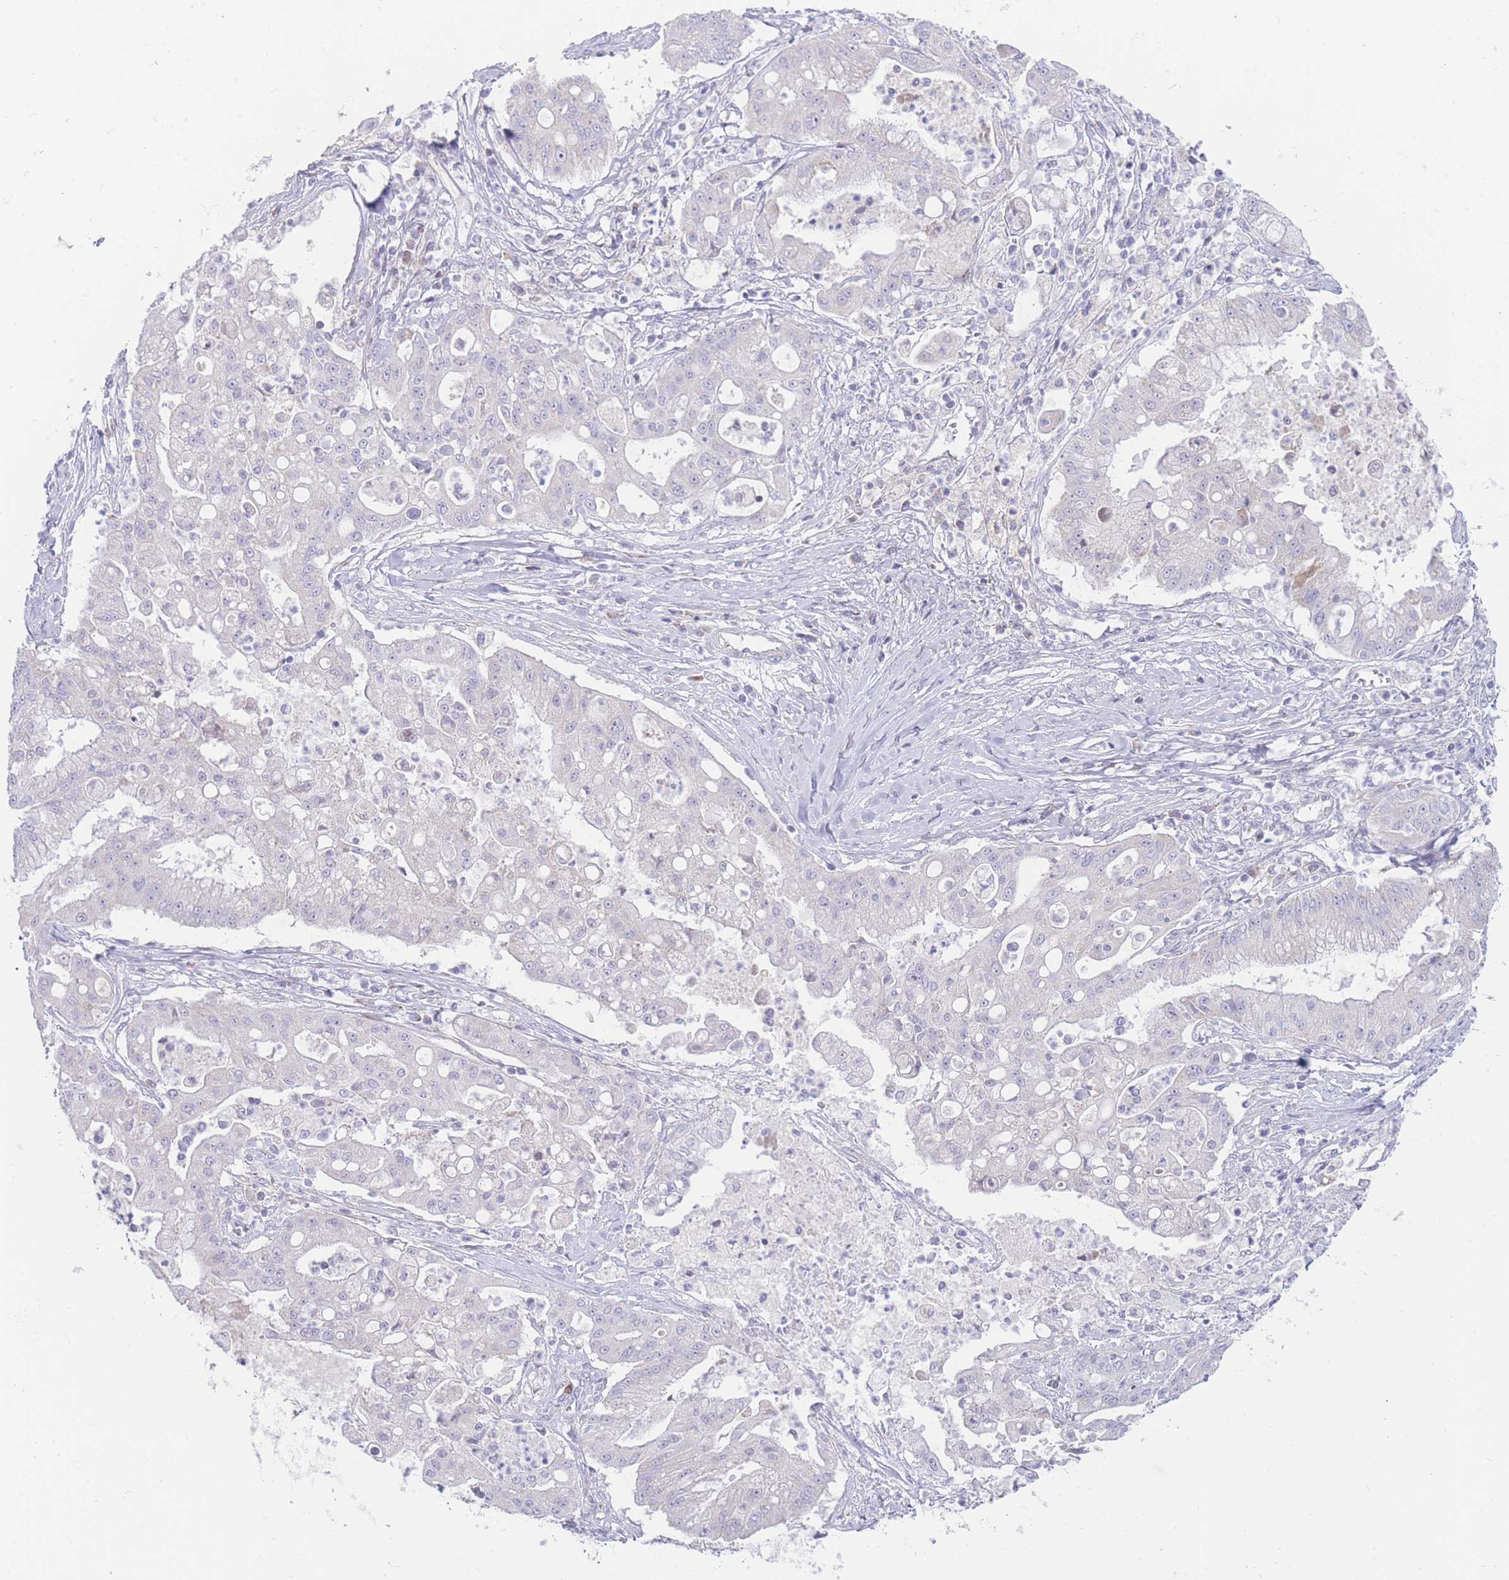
{"staining": {"intensity": "negative", "quantity": "none", "location": "none"}, "tissue": "ovarian cancer", "cell_type": "Tumor cells", "image_type": "cancer", "snomed": [{"axis": "morphology", "description": "Cystadenocarcinoma, mucinous, NOS"}, {"axis": "topography", "description": "Ovary"}], "caption": "Human ovarian cancer stained for a protein using immunohistochemistry reveals no positivity in tumor cells.", "gene": "GPAM", "patient": {"sex": "female", "age": 70}}